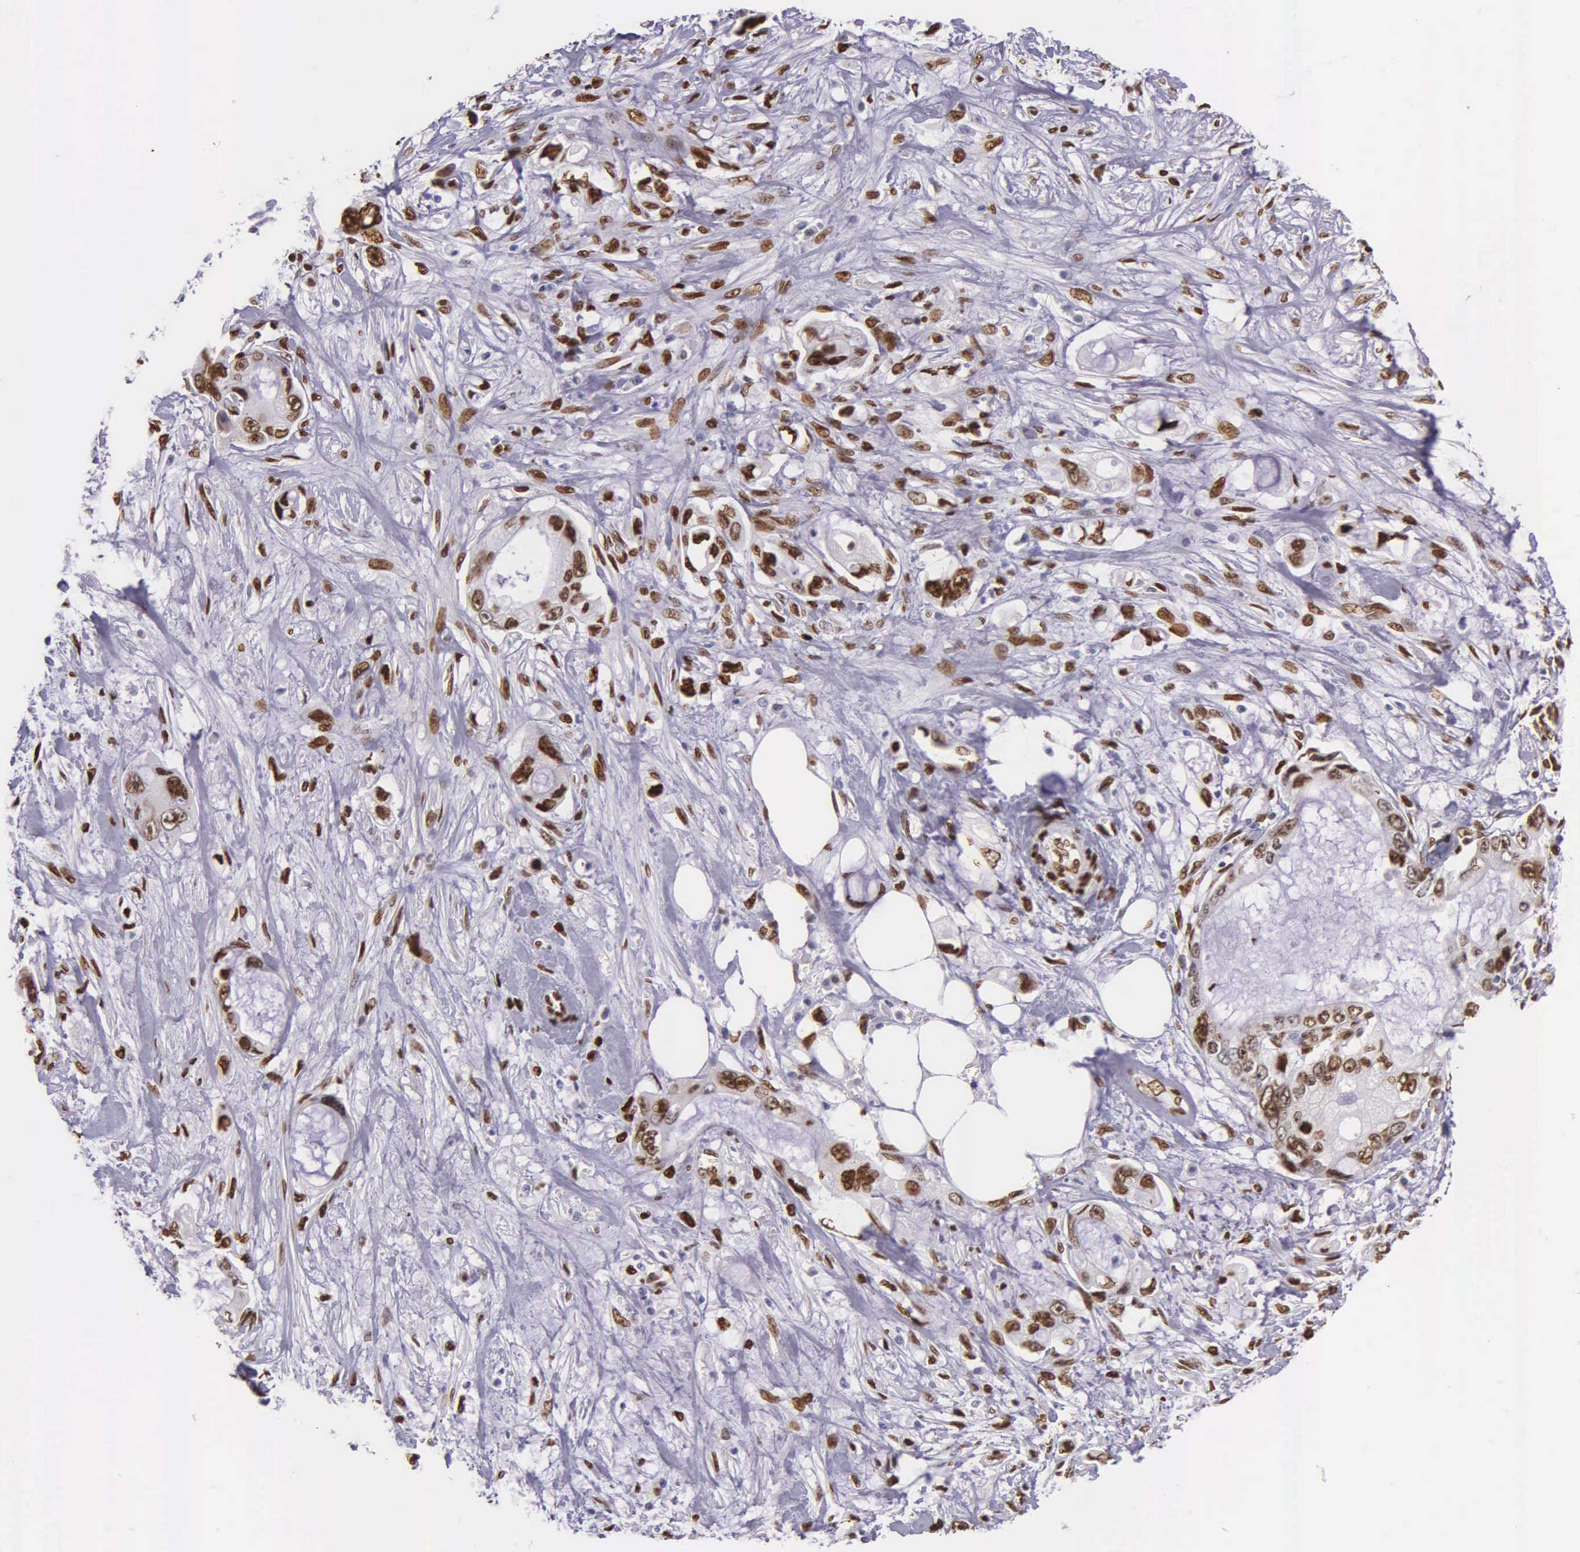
{"staining": {"intensity": "strong", "quantity": ">75%", "location": "nuclear"}, "tissue": "pancreatic cancer", "cell_type": "Tumor cells", "image_type": "cancer", "snomed": [{"axis": "morphology", "description": "Adenocarcinoma, NOS"}, {"axis": "topography", "description": "Pancreas"}, {"axis": "topography", "description": "Stomach, upper"}], "caption": "Pancreatic cancer stained with DAB (3,3'-diaminobenzidine) immunohistochemistry (IHC) shows high levels of strong nuclear positivity in about >75% of tumor cells.", "gene": "H1-0", "patient": {"sex": "male", "age": 77}}